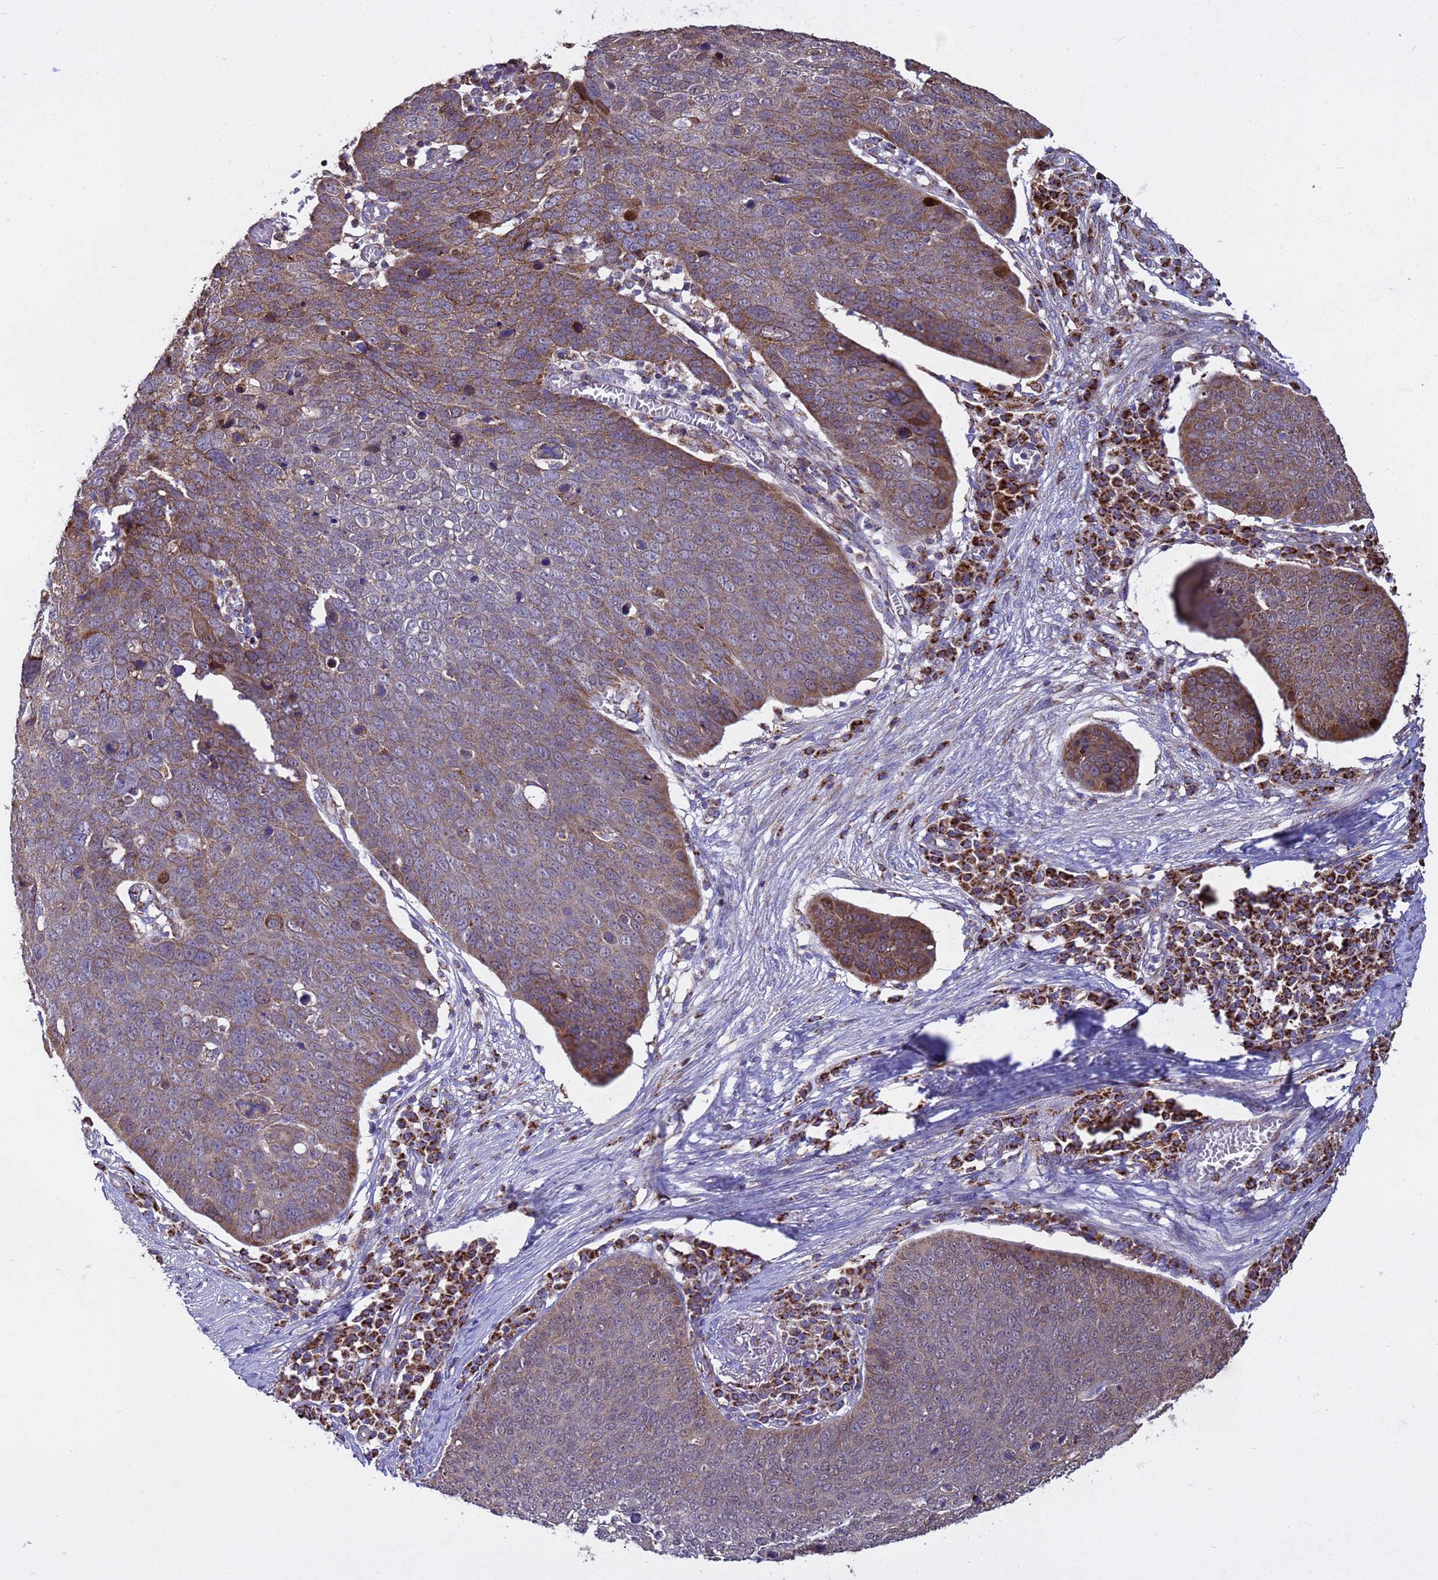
{"staining": {"intensity": "moderate", "quantity": "25%-75%", "location": "cytoplasmic/membranous"}, "tissue": "skin cancer", "cell_type": "Tumor cells", "image_type": "cancer", "snomed": [{"axis": "morphology", "description": "Squamous cell carcinoma, NOS"}, {"axis": "topography", "description": "Skin"}], "caption": "Immunohistochemistry (IHC) of human skin cancer shows medium levels of moderate cytoplasmic/membranous positivity in approximately 25%-75% of tumor cells.", "gene": "TUBGCP3", "patient": {"sex": "male", "age": 71}}